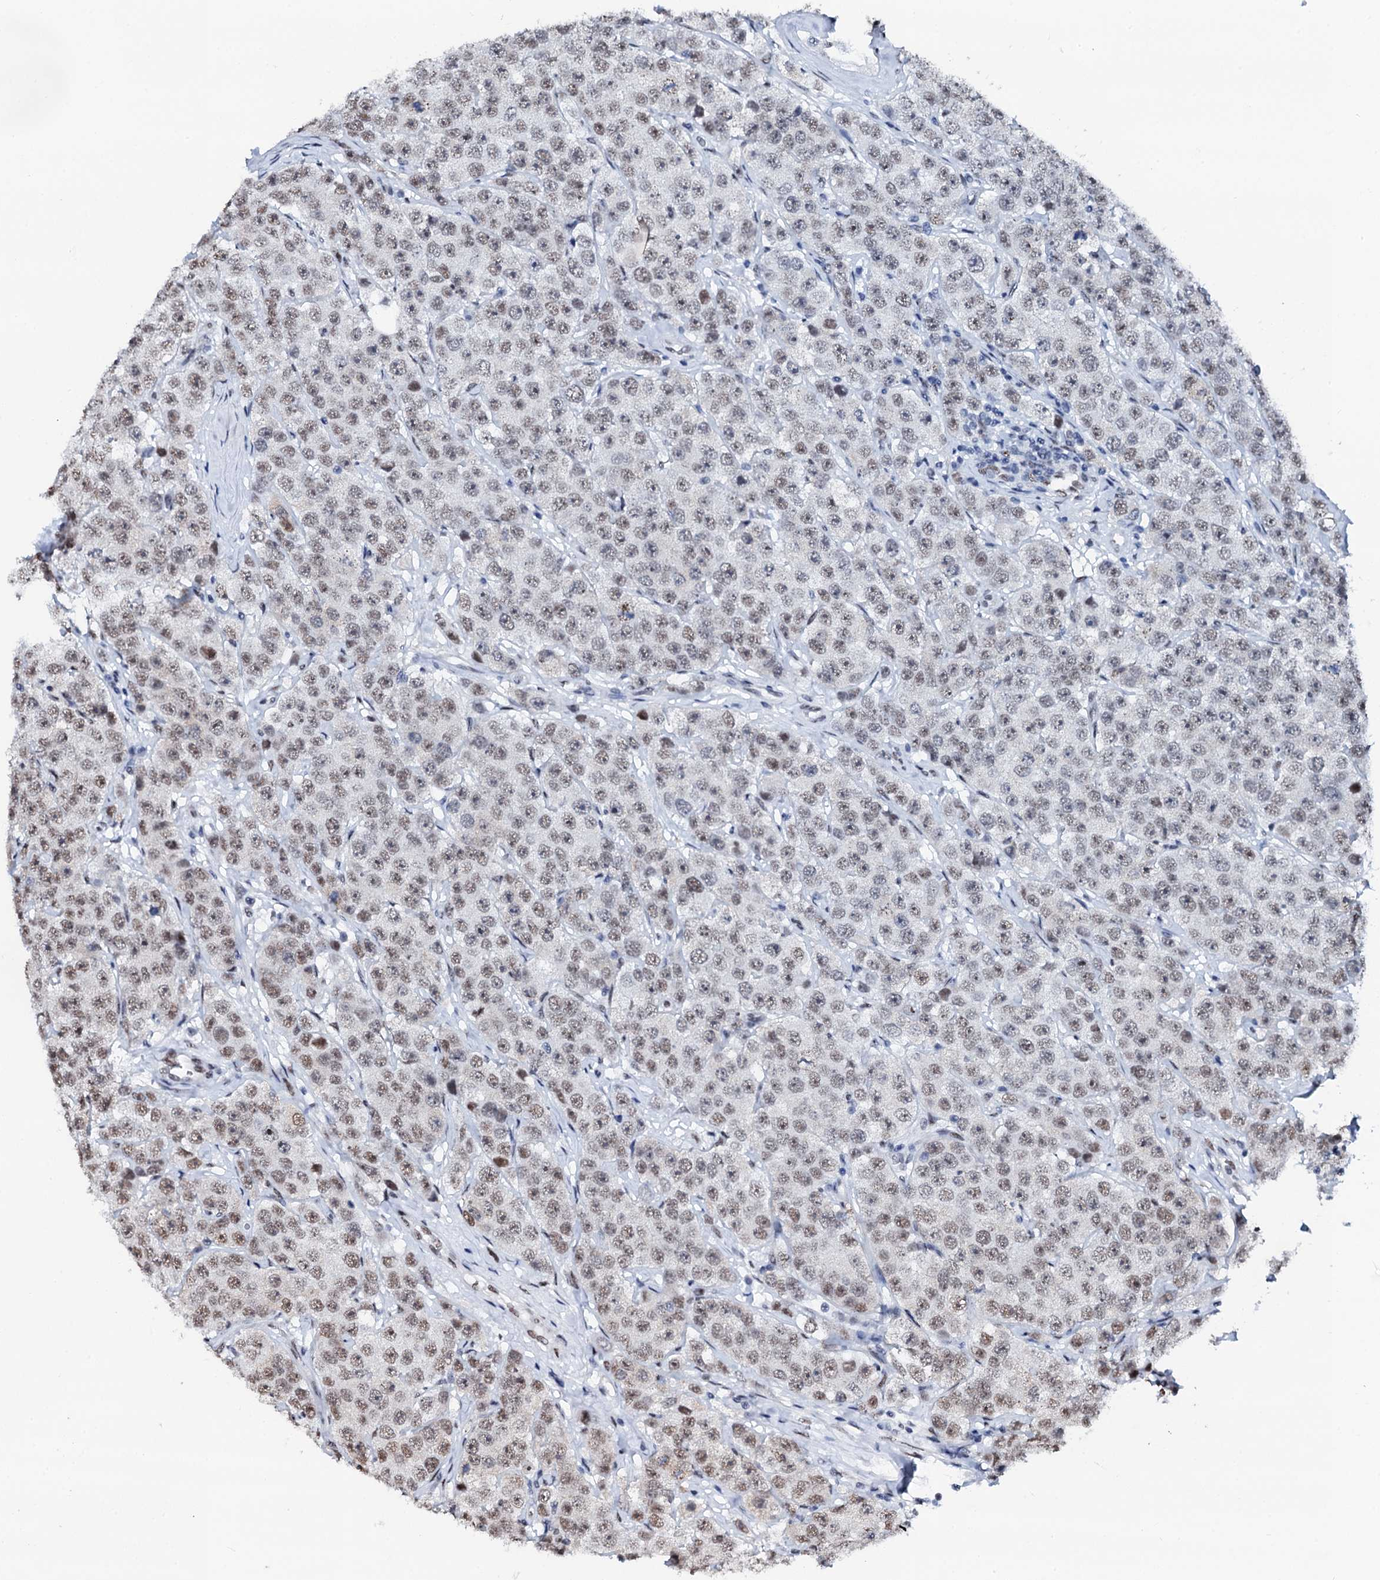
{"staining": {"intensity": "moderate", "quantity": "25%-75%", "location": "nuclear"}, "tissue": "testis cancer", "cell_type": "Tumor cells", "image_type": "cancer", "snomed": [{"axis": "morphology", "description": "Seminoma, NOS"}, {"axis": "topography", "description": "Testis"}], "caption": "This is an image of immunohistochemistry staining of seminoma (testis), which shows moderate staining in the nuclear of tumor cells.", "gene": "NKAPD1", "patient": {"sex": "male", "age": 28}}